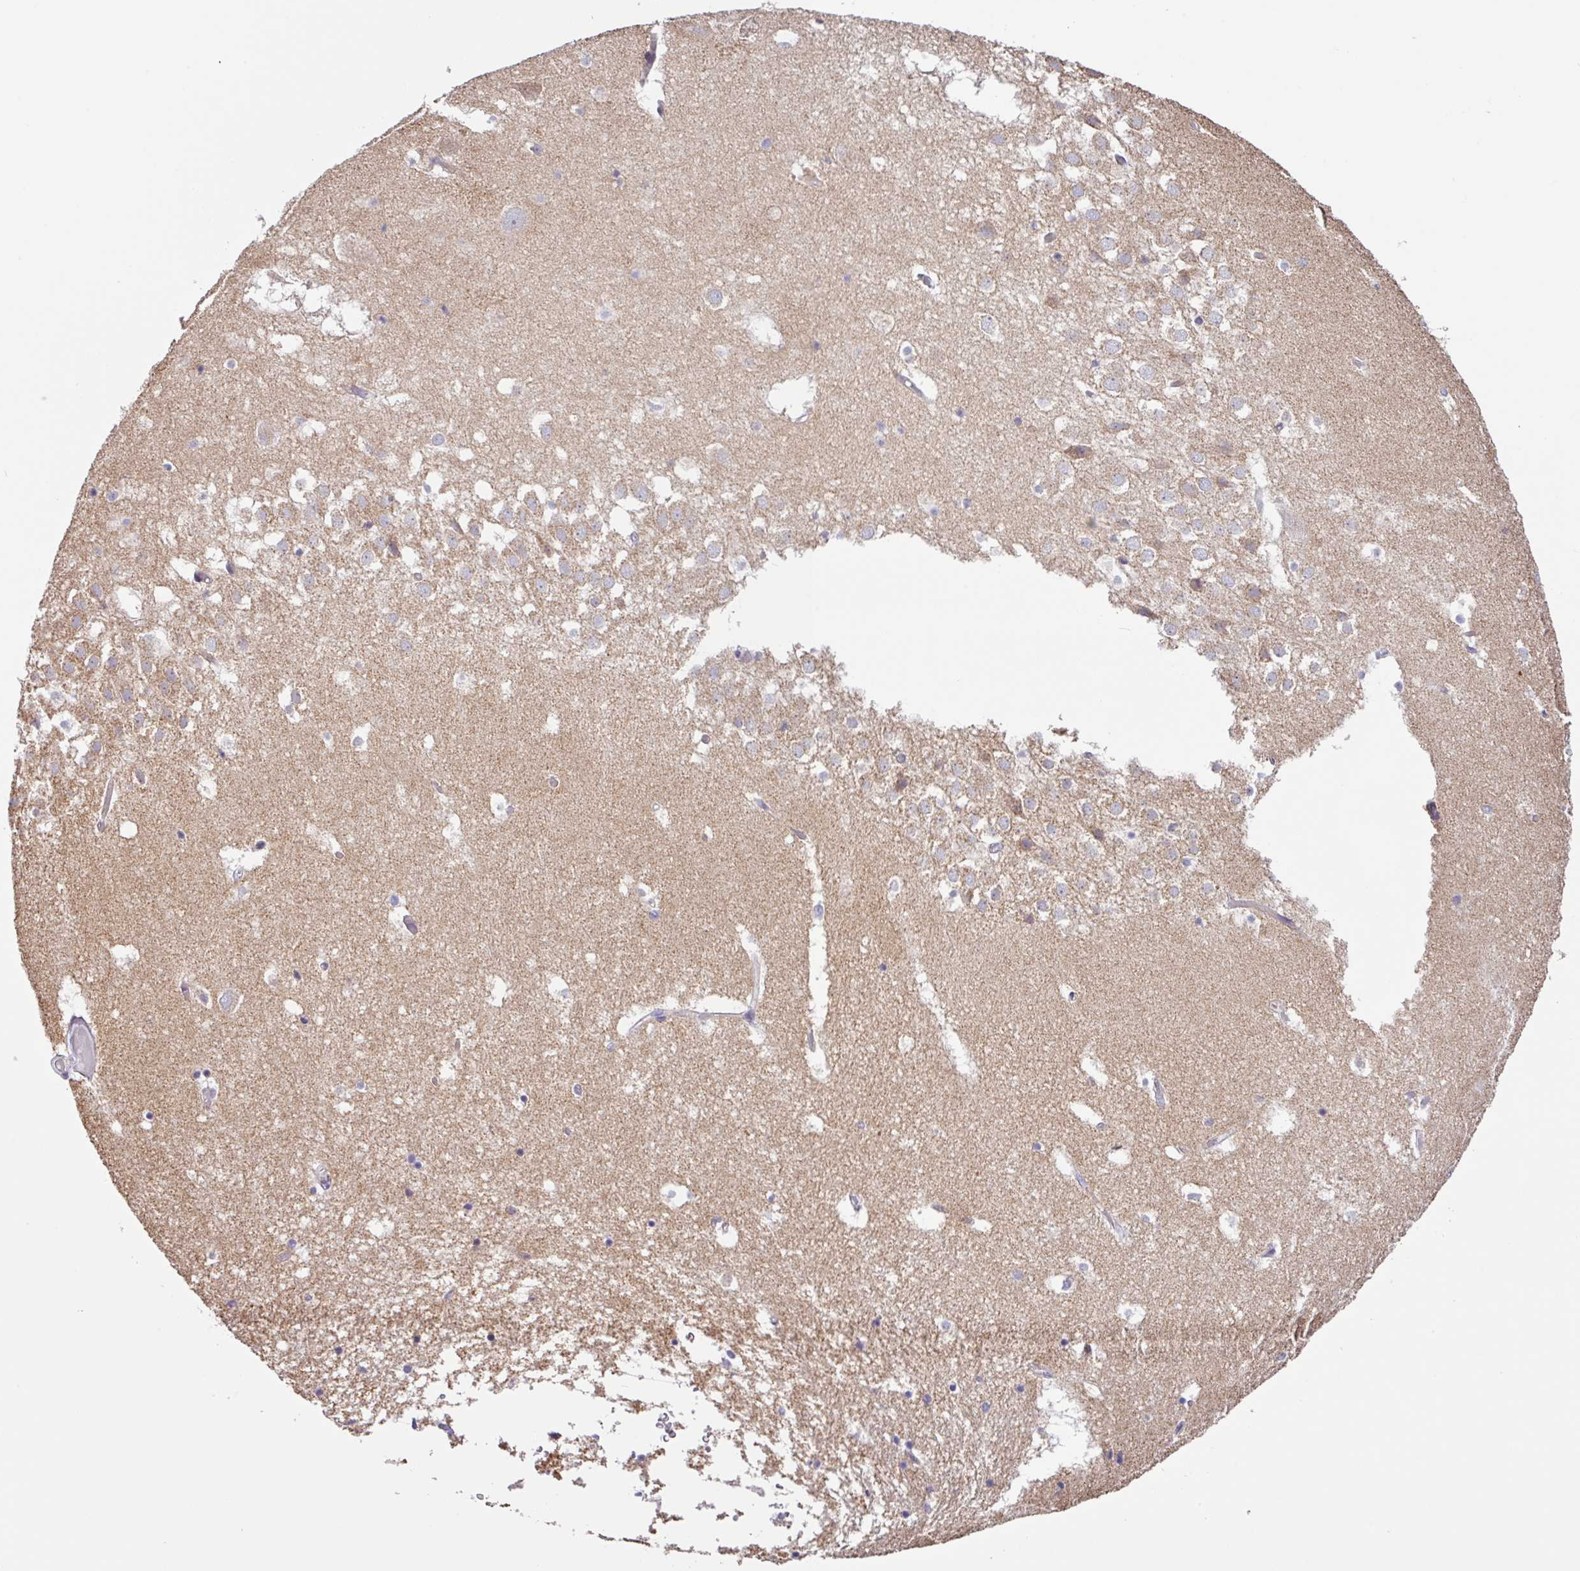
{"staining": {"intensity": "weak", "quantity": "<25%", "location": "cytoplasmic/membranous"}, "tissue": "hippocampus", "cell_type": "Glial cells", "image_type": "normal", "snomed": [{"axis": "morphology", "description": "Normal tissue, NOS"}, {"axis": "topography", "description": "Hippocampus"}], "caption": "Hippocampus stained for a protein using immunohistochemistry demonstrates no expression glial cells.", "gene": "SFTPB", "patient": {"sex": "female", "age": 52}}